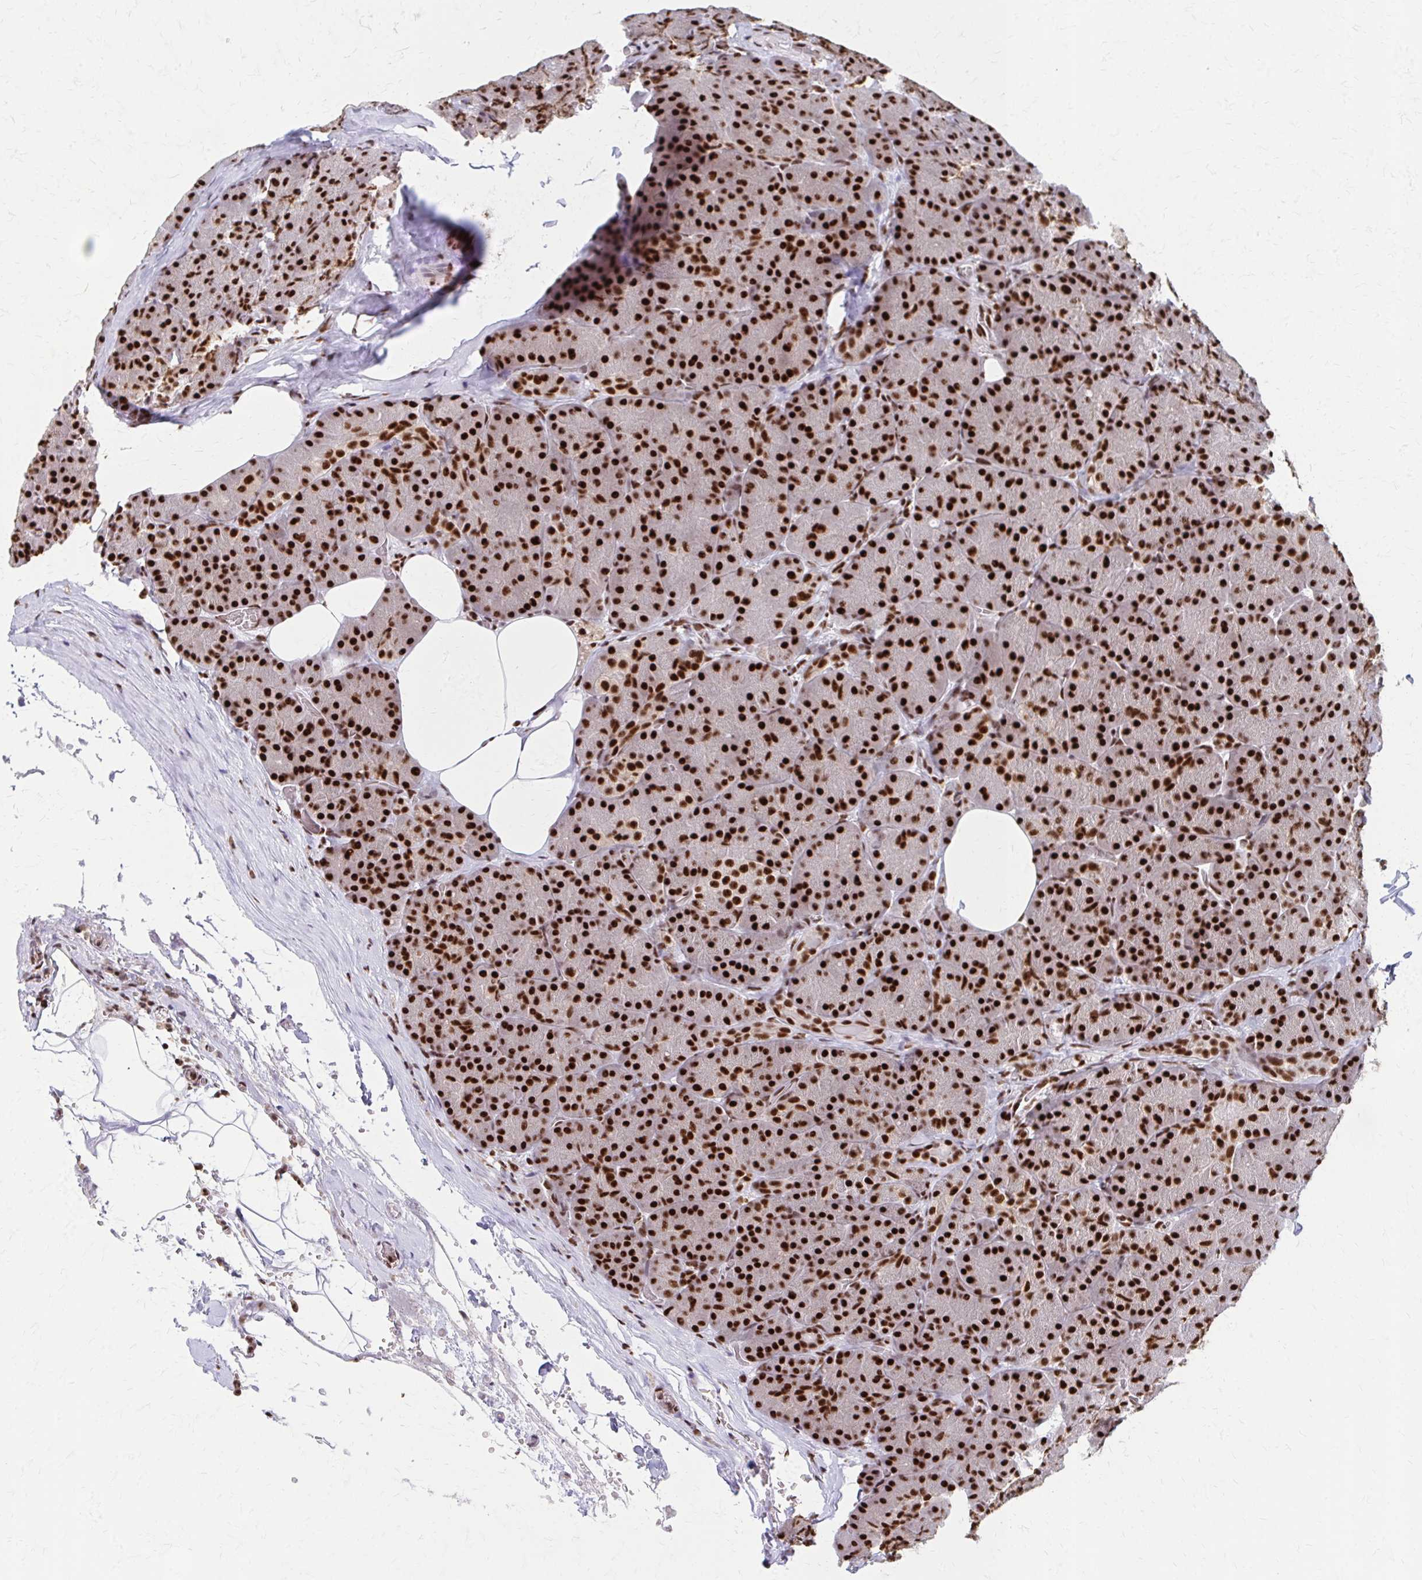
{"staining": {"intensity": "strong", "quantity": ">75%", "location": "nuclear"}, "tissue": "pancreas", "cell_type": "Exocrine glandular cells", "image_type": "normal", "snomed": [{"axis": "morphology", "description": "Normal tissue, NOS"}, {"axis": "topography", "description": "Pancreas"}], "caption": "Pancreas stained with DAB immunohistochemistry (IHC) displays high levels of strong nuclear positivity in about >75% of exocrine glandular cells.", "gene": "CNKSR3", "patient": {"sex": "male", "age": 57}}